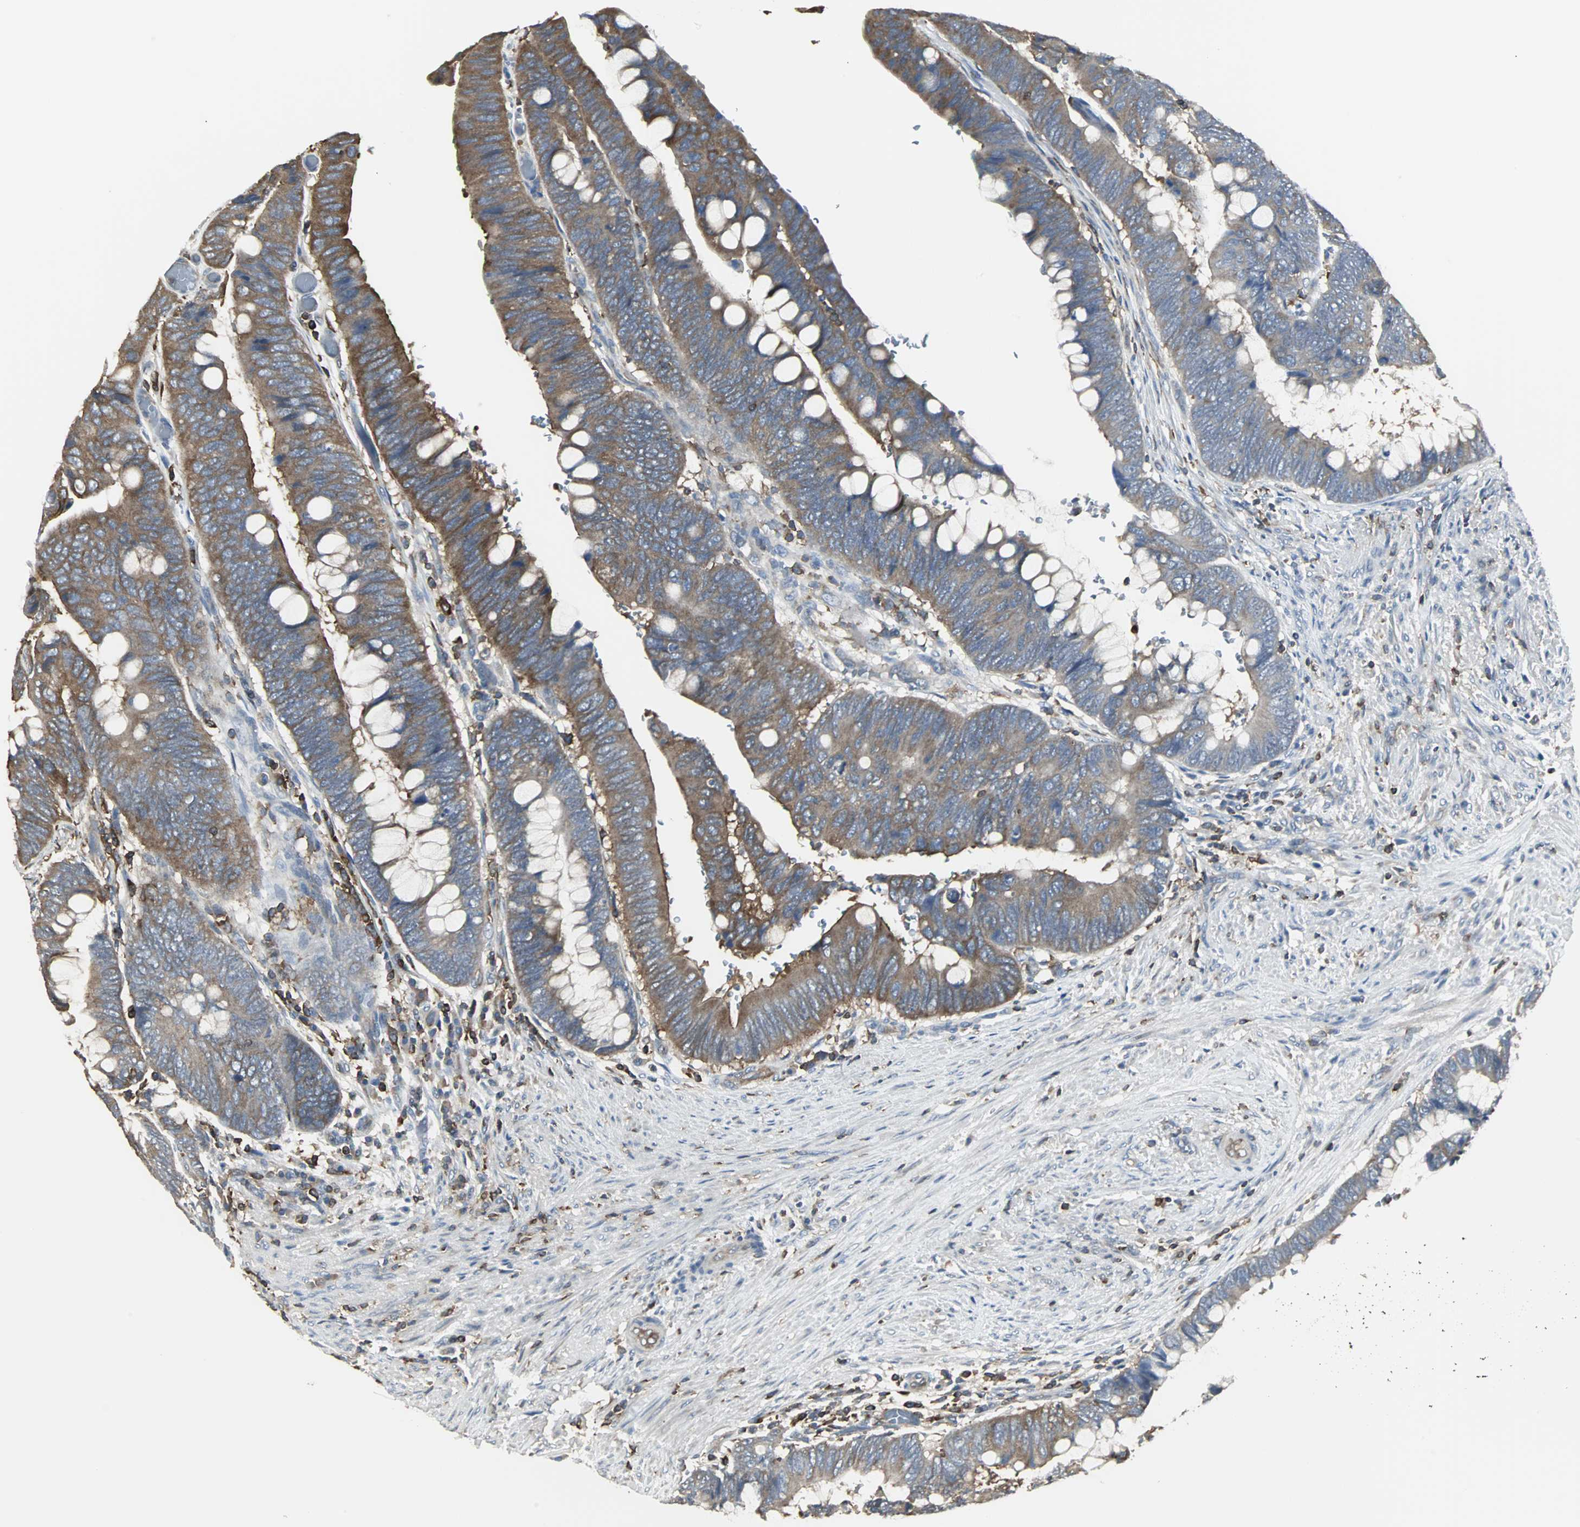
{"staining": {"intensity": "moderate", "quantity": ">75%", "location": "cytoplasmic/membranous"}, "tissue": "colorectal cancer", "cell_type": "Tumor cells", "image_type": "cancer", "snomed": [{"axis": "morphology", "description": "Normal tissue, NOS"}, {"axis": "morphology", "description": "Adenocarcinoma, NOS"}, {"axis": "topography", "description": "Rectum"}], "caption": "Human adenocarcinoma (colorectal) stained for a protein (brown) displays moderate cytoplasmic/membranous positive staining in approximately >75% of tumor cells.", "gene": "LRRFIP1", "patient": {"sex": "male", "age": 92}}